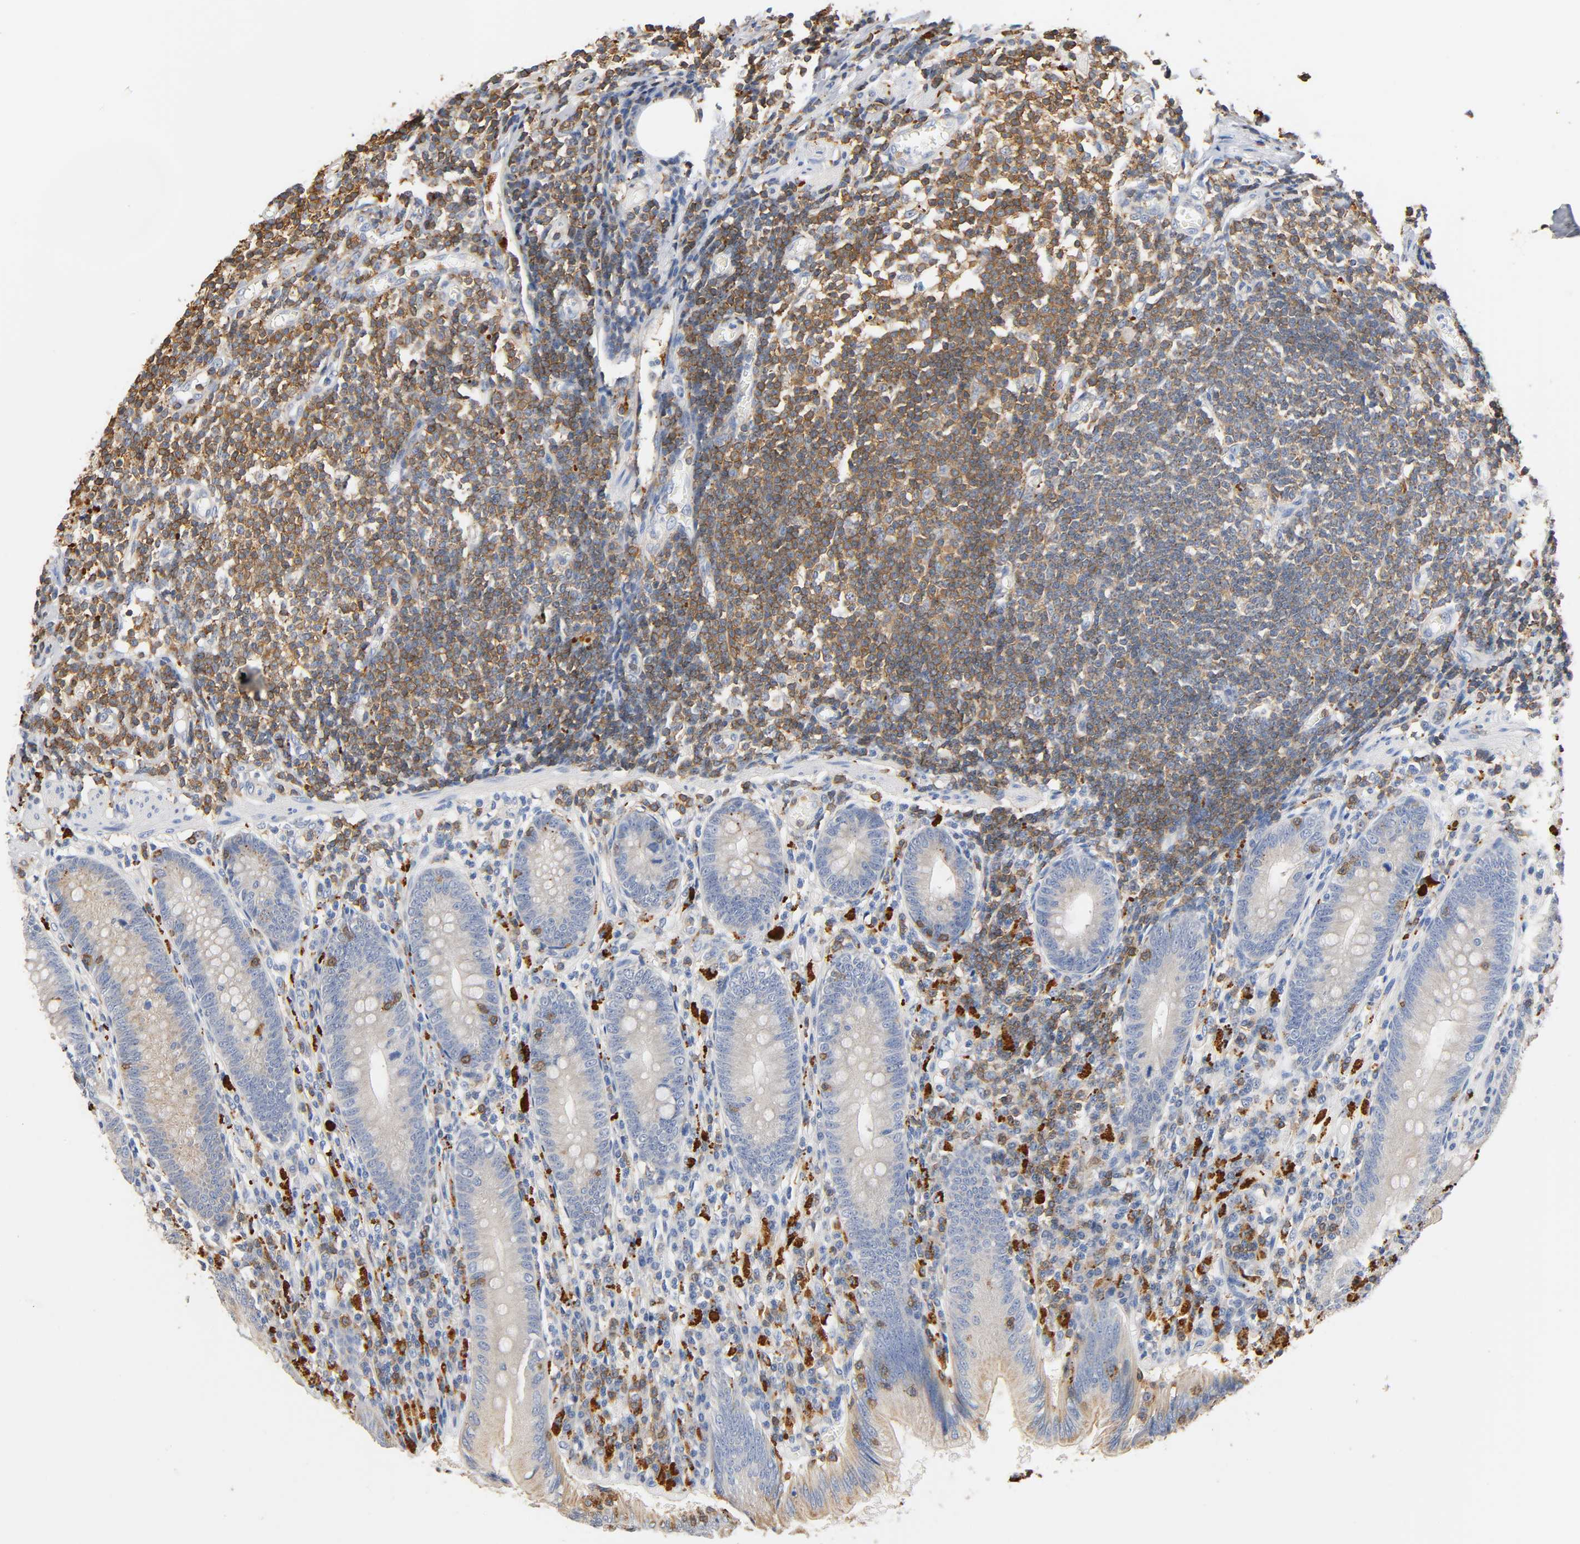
{"staining": {"intensity": "negative", "quantity": "none", "location": "none"}, "tissue": "appendix", "cell_type": "Glandular cells", "image_type": "normal", "snomed": [{"axis": "morphology", "description": "Normal tissue, NOS"}, {"axis": "morphology", "description": "Inflammation, NOS"}, {"axis": "topography", "description": "Appendix"}], "caption": "The micrograph displays no significant expression in glandular cells of appendix. (Stains: DAB IHC with hematoxylin counter stain, Microscopy: brightfield microscopy at high magnification).", "gene": "UCKL1", "patient": {"sex": "male", "age": 46}}